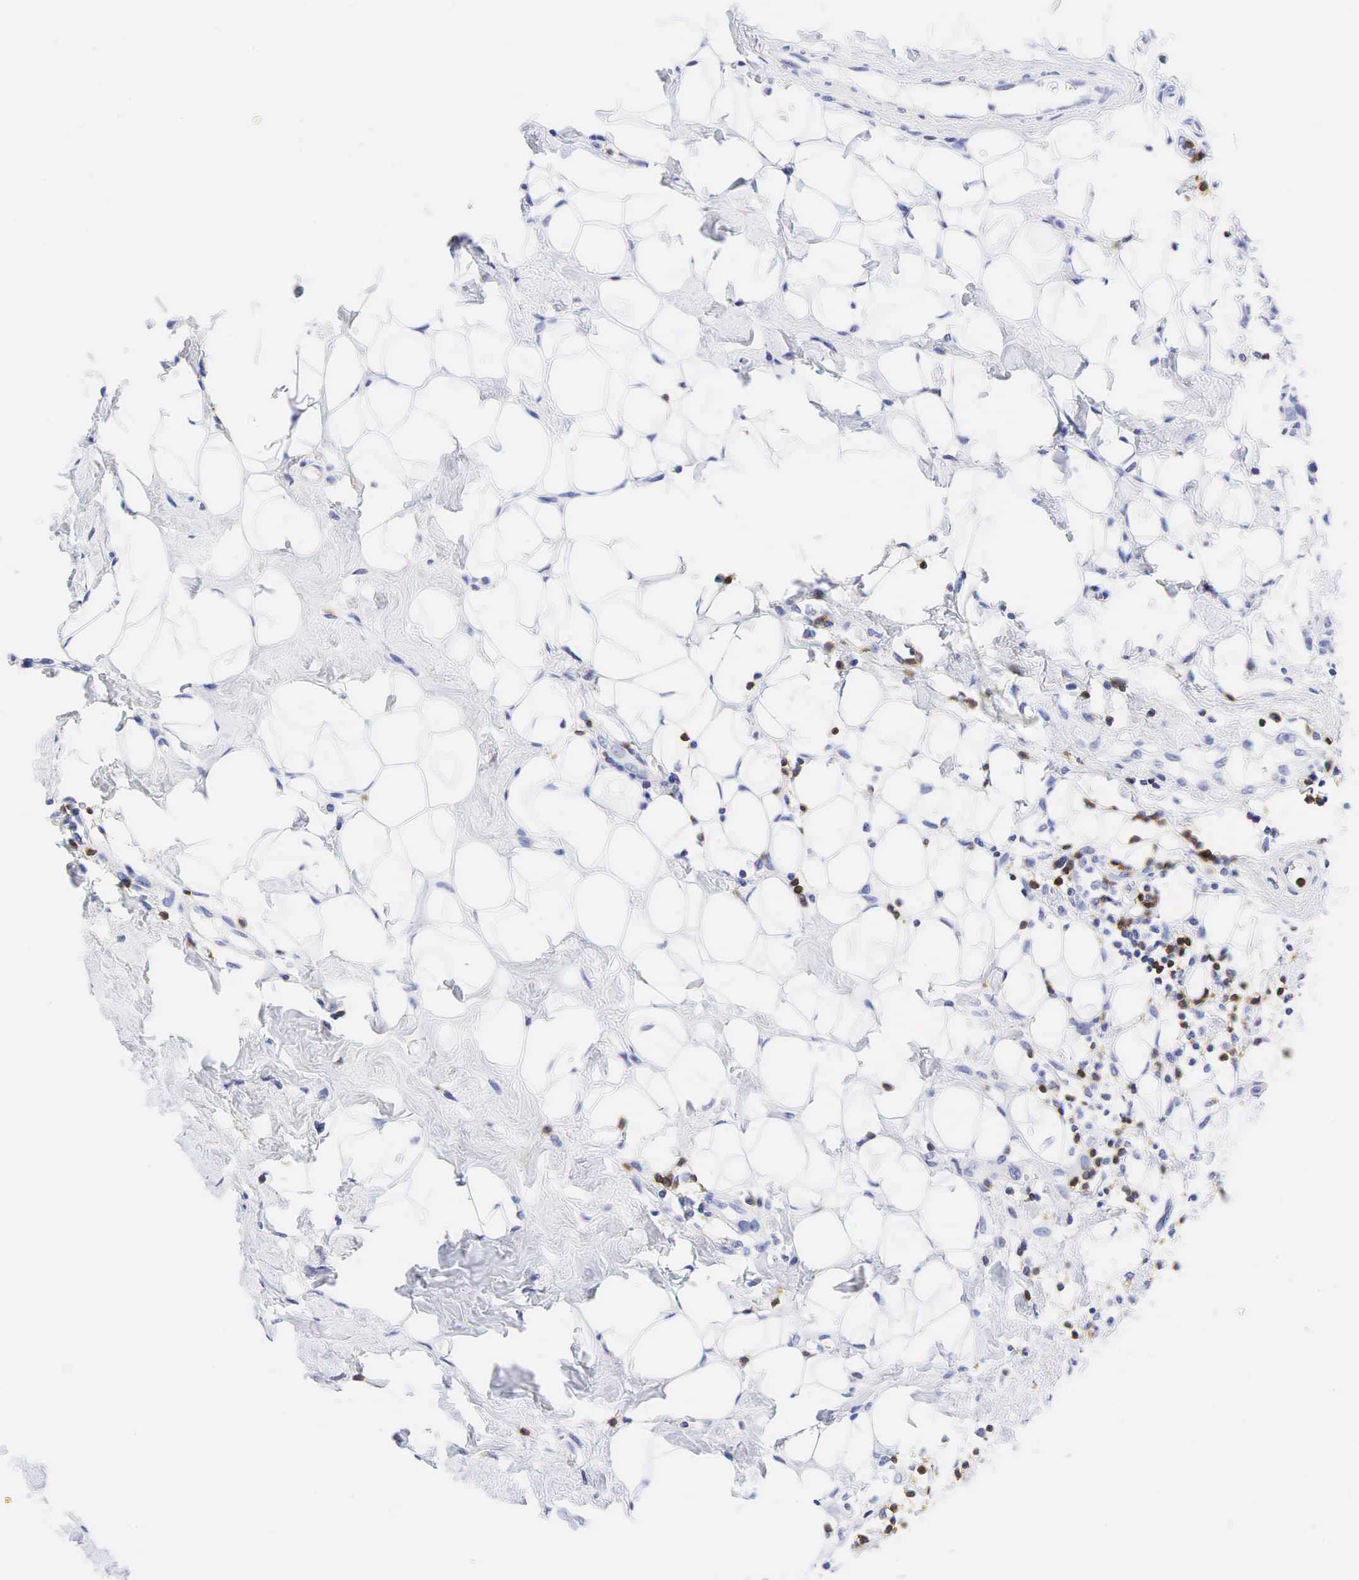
{"staining": {"intensity": "negative", "quantity": "none", "location": "none"}, "tissue": "breast cancer", "cell_type": "Tumor cells", "image_type": "cancer", "snomed": [{"axis": "morphology", "description": "Duct carcinoma"}, {"axis": "topography", "description": "Breast"}], "caption": "Breast invasive ductal carcinoma stained for a protein using immunohistochemistry exhibits no staining tumor cells.", "gene": "CD3E", "patient": {"sex": "female", "age": 39}}